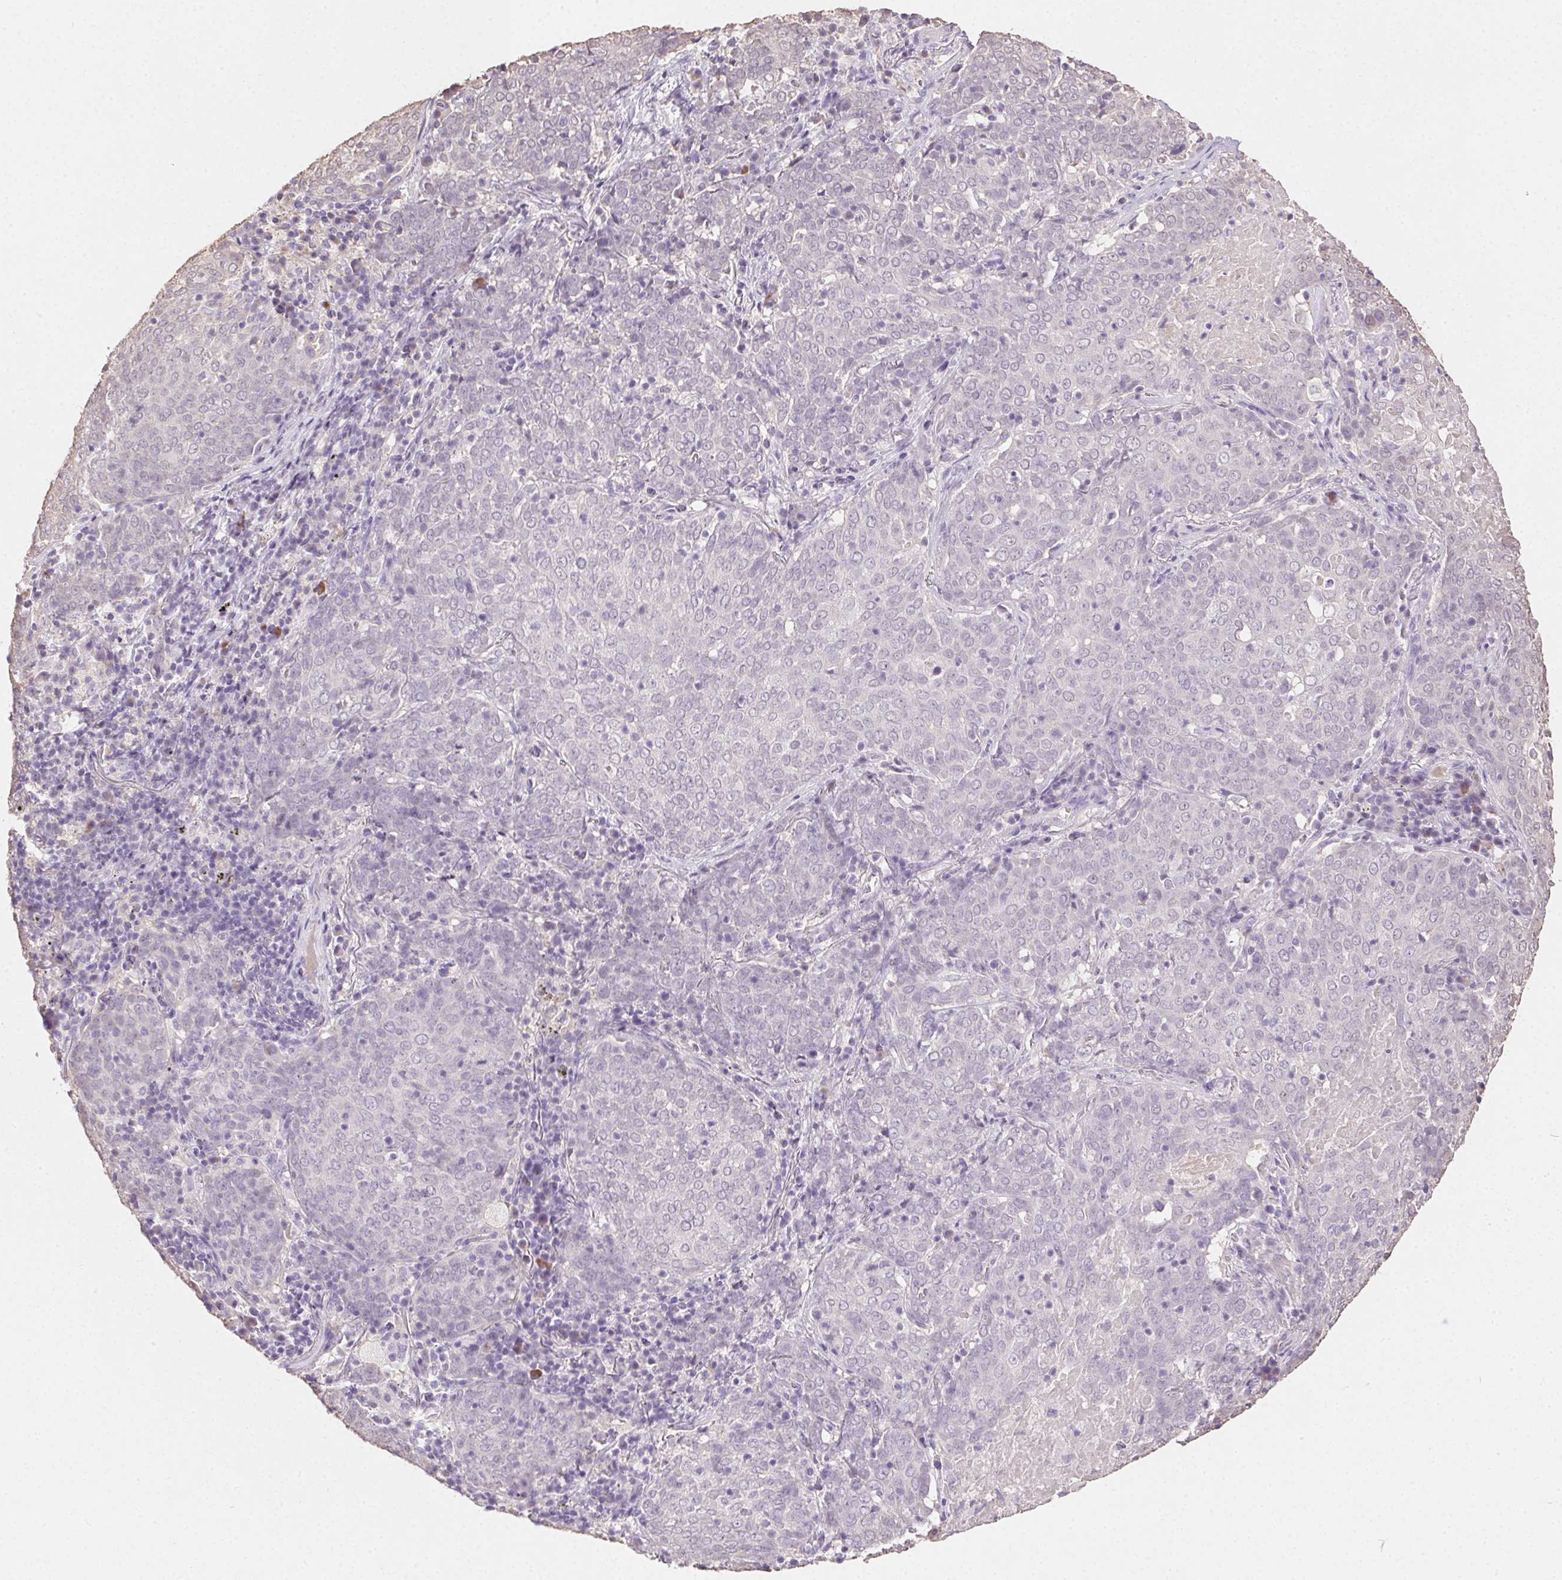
{"staining": {"intensity": "negative", "quantity": "none", "location": "none"}, "tissue": "lung cancer", "cell_type": "Tumor cells", "image_type": "cancer", "snomed": [{"axis": "morphology", "description": "Squamous cell carcinoma, NOS"}, {"axis": "topography", "description": "Lung"}], "caption": "The image demonstrates no staining of tumor cells in lung cancer. The staining was performed using DAB to visualize the protein expression in brown, while the nuclei were stained in blue with hematoxylin (Magnification: 20x).", "gene": "SYCE2", "patient": {"sex": "male", "age": 82}}